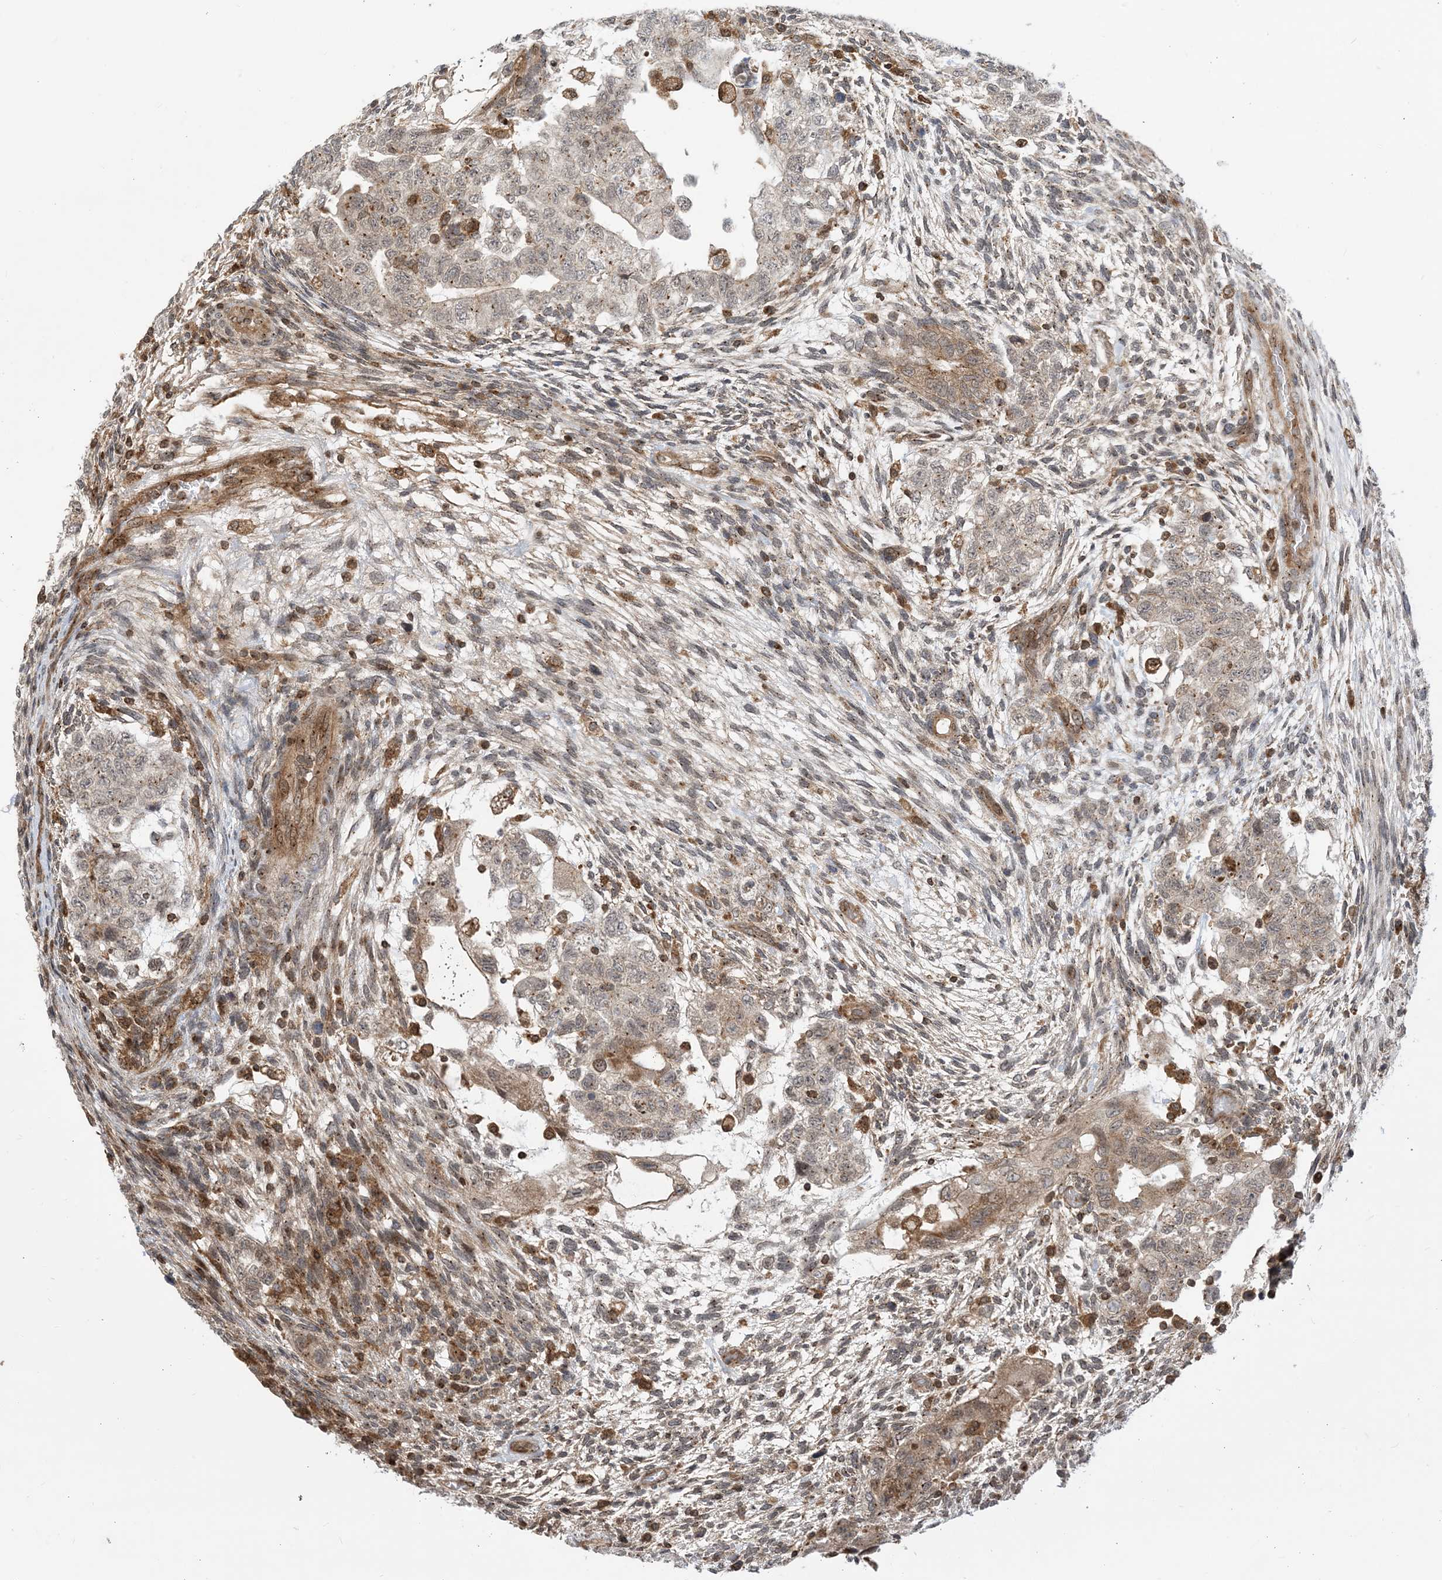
{"staining": {"intensity": "weak", "quantity": "25%-75%", "location": "cytoplasmic/membranous"}, "tissue": "testis cancer", "cell_type": "Tumor cells", "image_type": "cancer", "snomed": [{"axis": "morphology", "description": "Carcinoma, Embryonal, NOS"}, {"axis": "topography", "description": "Testis"}], "caption": "The photomicrograph exhibits immunohistochemical staining of testis cancer (embryonal carcinoma). There is weak cytoplasmic/membranous expression is appreciated in about 25%-75% of tumor cells.", "gene": "CASP4", "patient": {"sex": "male", "age": 36}}